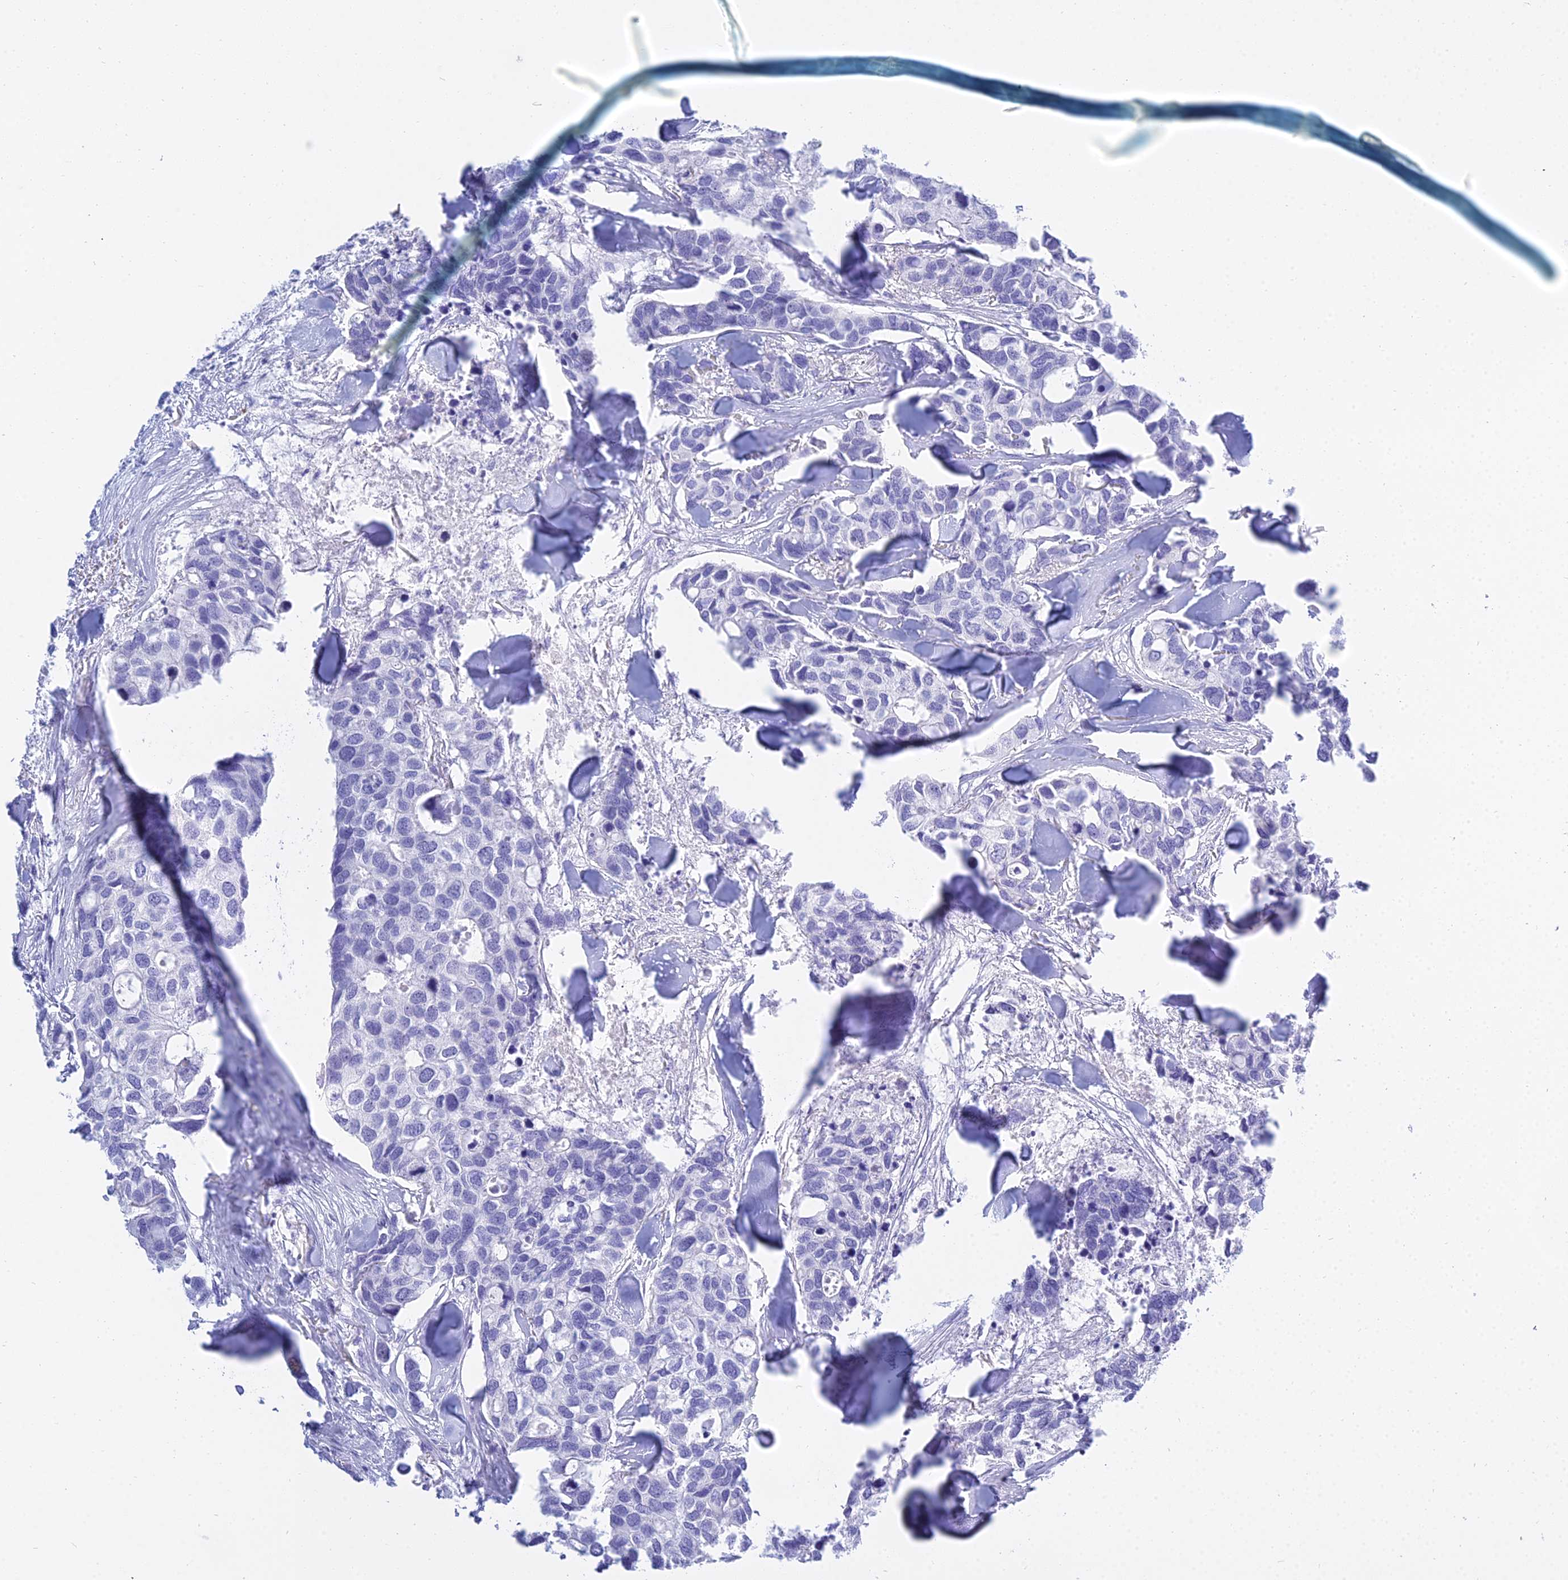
{"staining": {"intensity": "negative", "quantity": "none", "location": "none"}, "tissue": "breast cancer", "cell_type": "Tumor cells", "image_type": "cancer", "snomed": [{"axis": "morphology", "description": "Duct carcinoma"}, {"axis": "topography", "description": "Breast"}], "caption": "Immunohistochemical staining of human intraductal carcinoma (breast) reveals no significant expression in tumor cells. (DAB (3,3'-diaminobenzidine) IHC with hematoxylin counter stain).", "gene": "PATE4", "patient": {"sex": "female", "age": 83}}